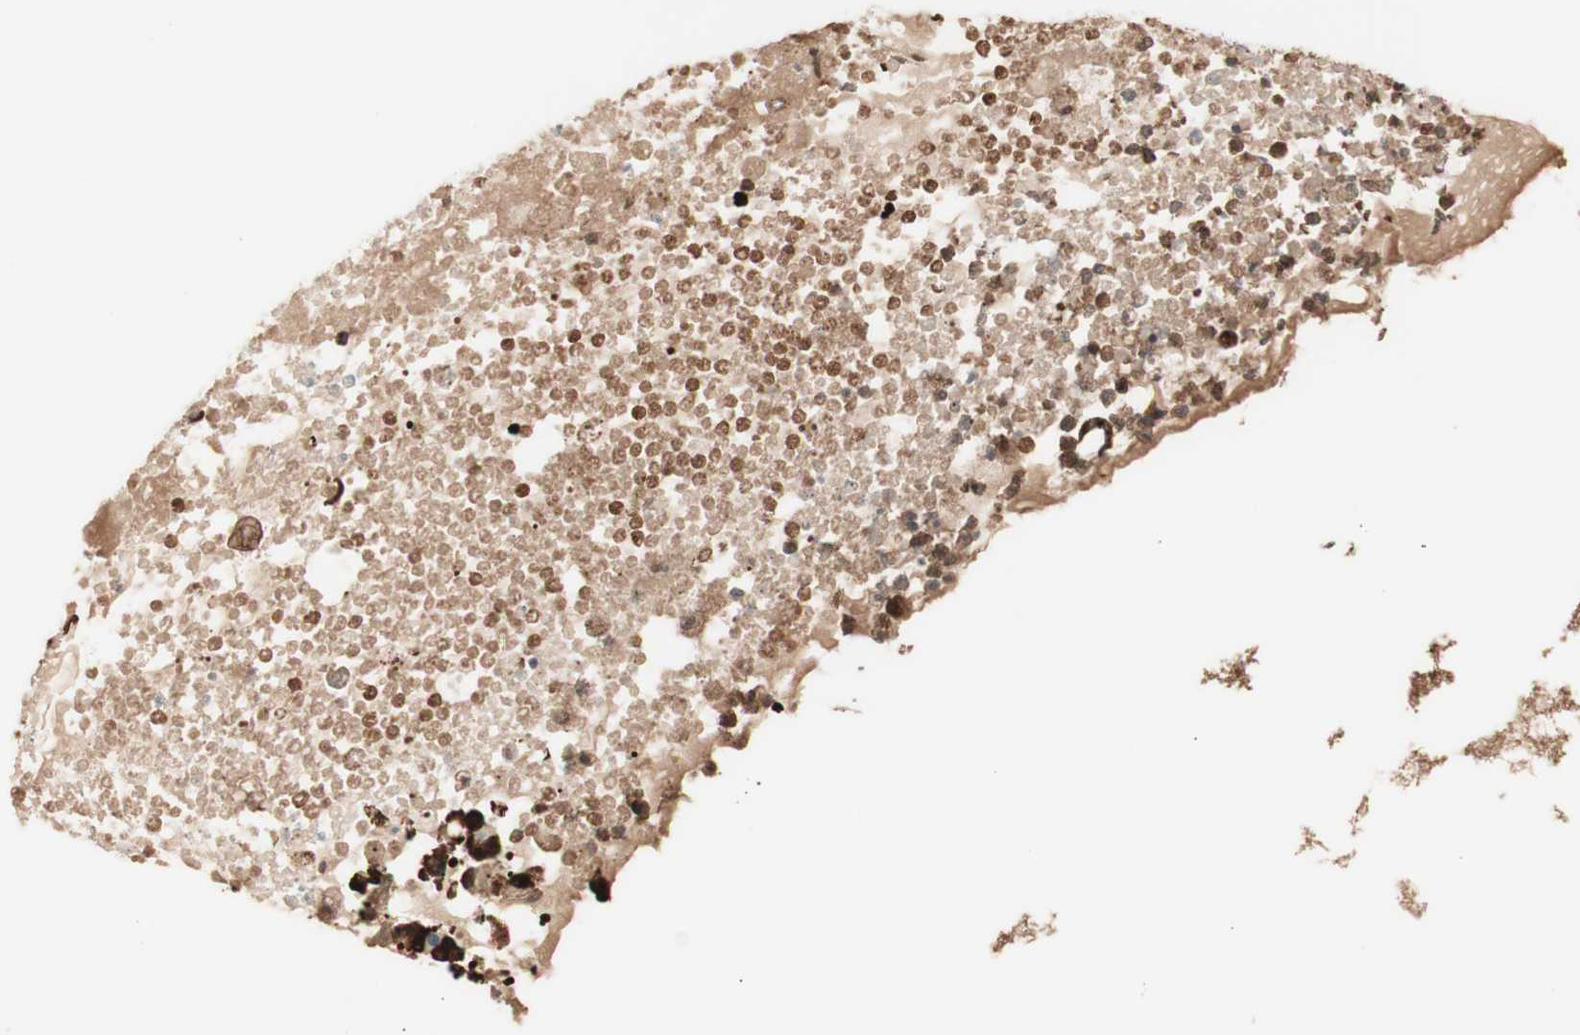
{"staining": {"intensity": "strong", "quantity": ">75%", "location": "cytoplasmic/membranous,nuclear"}, "tissue": "ovarian cancer", "cell_type": "Tumor cells", "image_type": "cancer", "snomed": [{"axis": "morphology", "description": "Cystadenocarcinoma, mucinous, NOS"}, {"axis": "topography", "description": "Ovary"}], "caption": "The photomicrograph reveals a brown stain indicating the presence of a protein in the cytoplasmic/membranous and nuclear of tumor cells in mucinous cystadenocarcinoma (ovarian).", "gene": "YWHAB", "patient": {"sex": "female", "age": 80}}